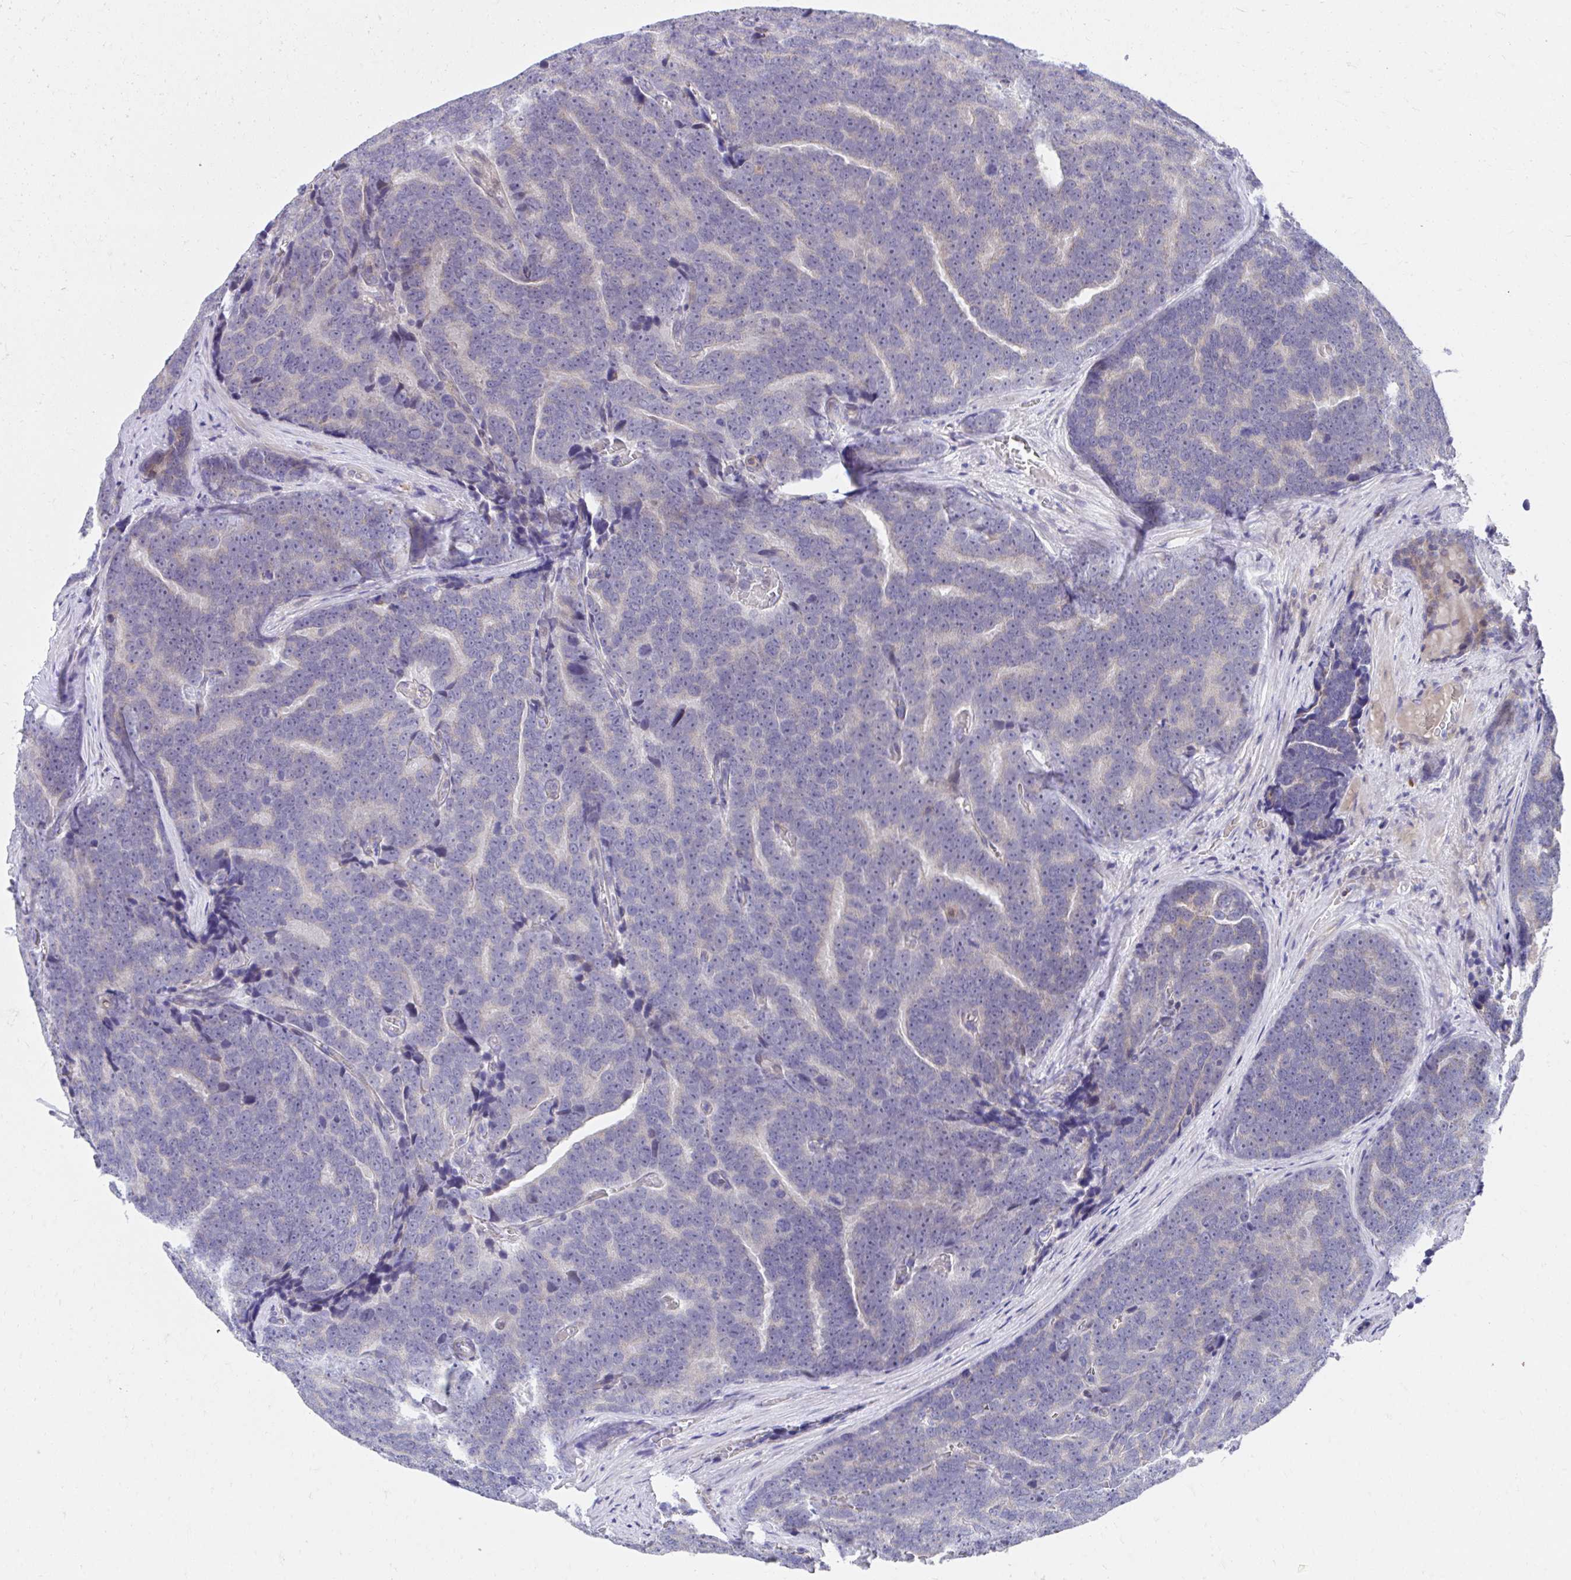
{"staining": {"intensity": "negative", "quantity": "none", "location": "none"}, "tissue": "prostate cancer", "cell_type": "Tumor cells", "image_type": "cancer", "snomed": [{"axis": "morphology", "description": "Adenocarcinoma, Low grade"}, {"axis": "topography", "description": "Prostate"}], "caption": "Photomicrograph shows no protein positivity in tumor cells of adenocarcinoma (low-grade) (prostate) tissue.", "gene": "SLAMF7", "patient": {"sex": "male", "age": 62}}